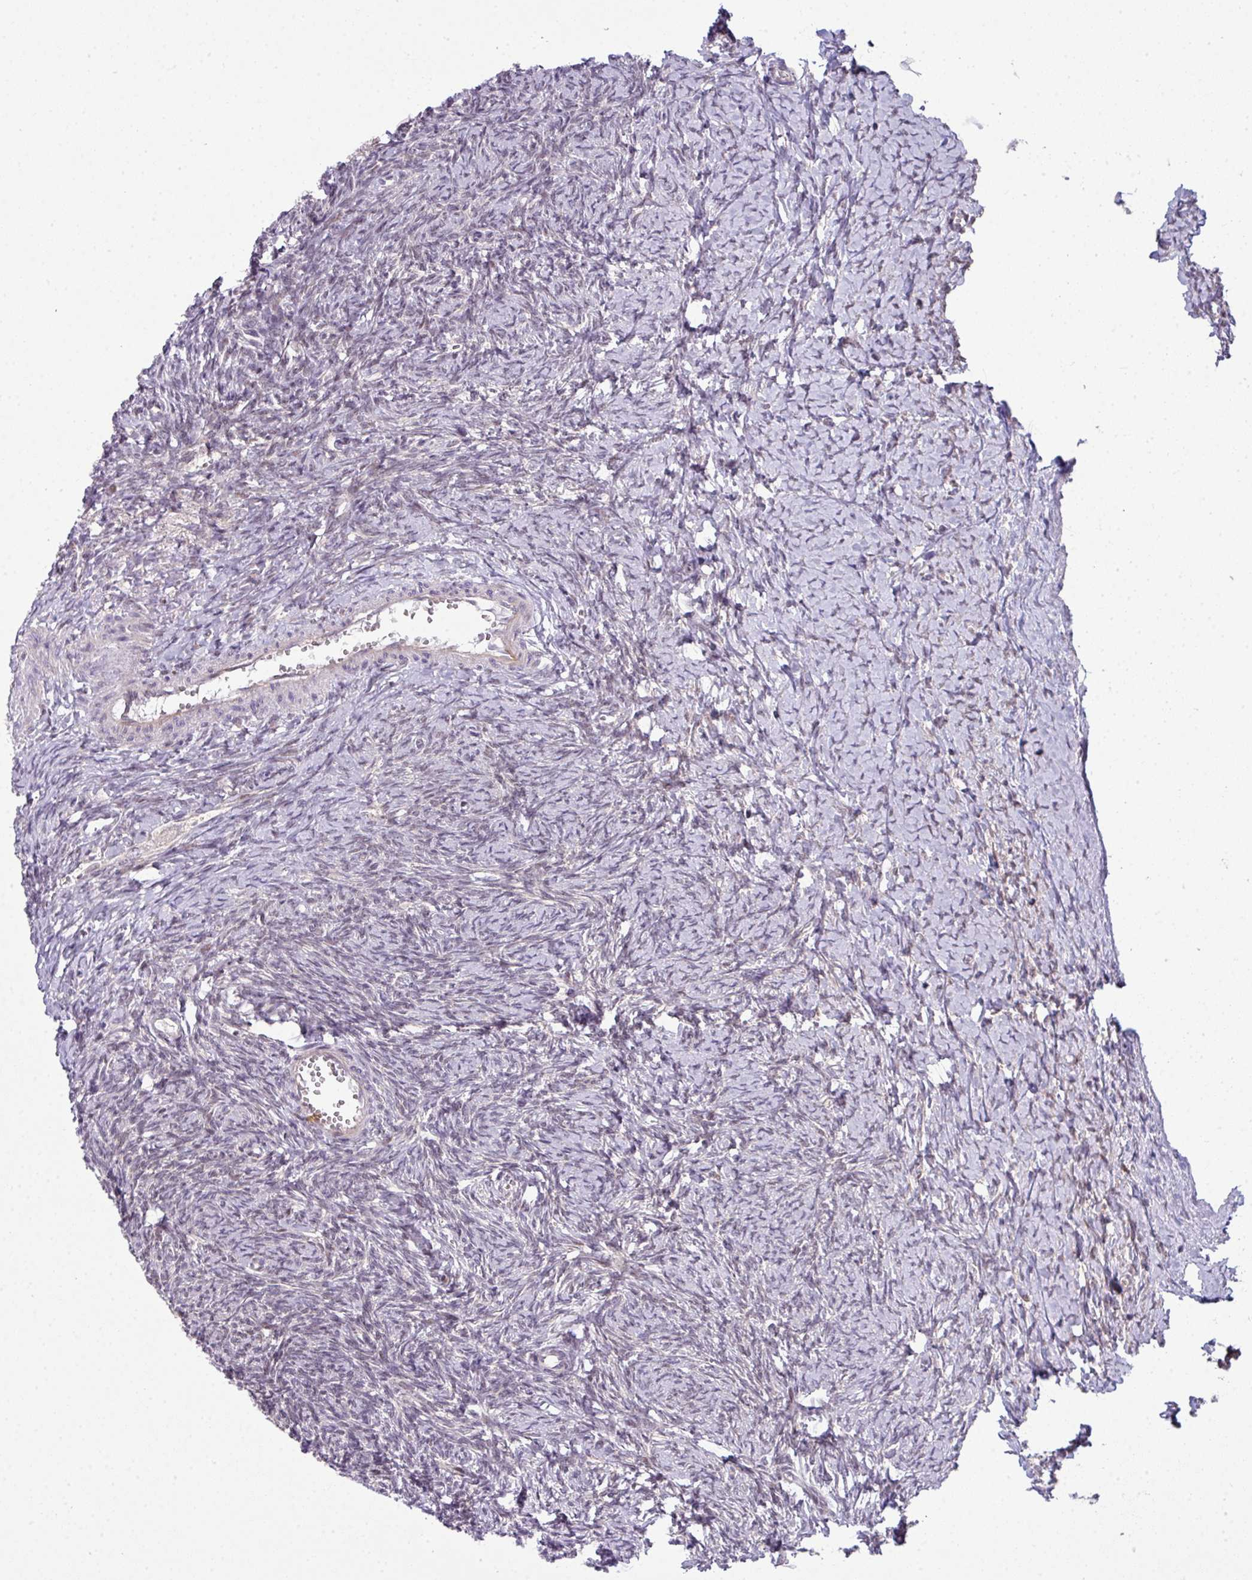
{"staining": {"intensity": "negative", "quantity": "none", "location": "none"}, "tissue": "ovary", "cell_type": "Follicle cells", "image_type": "normal", "snomed": [{"axis": "morphology", "description": "Normal tissue, NOS"}, {"axis": "topography", "description": "Ovary"}], "caption": "There is no significant staining in follicle cells of ovary. Nuclei are stained in blue.", "gene": "STAT5A", "patient": {"sex": "female", "age": 39}}